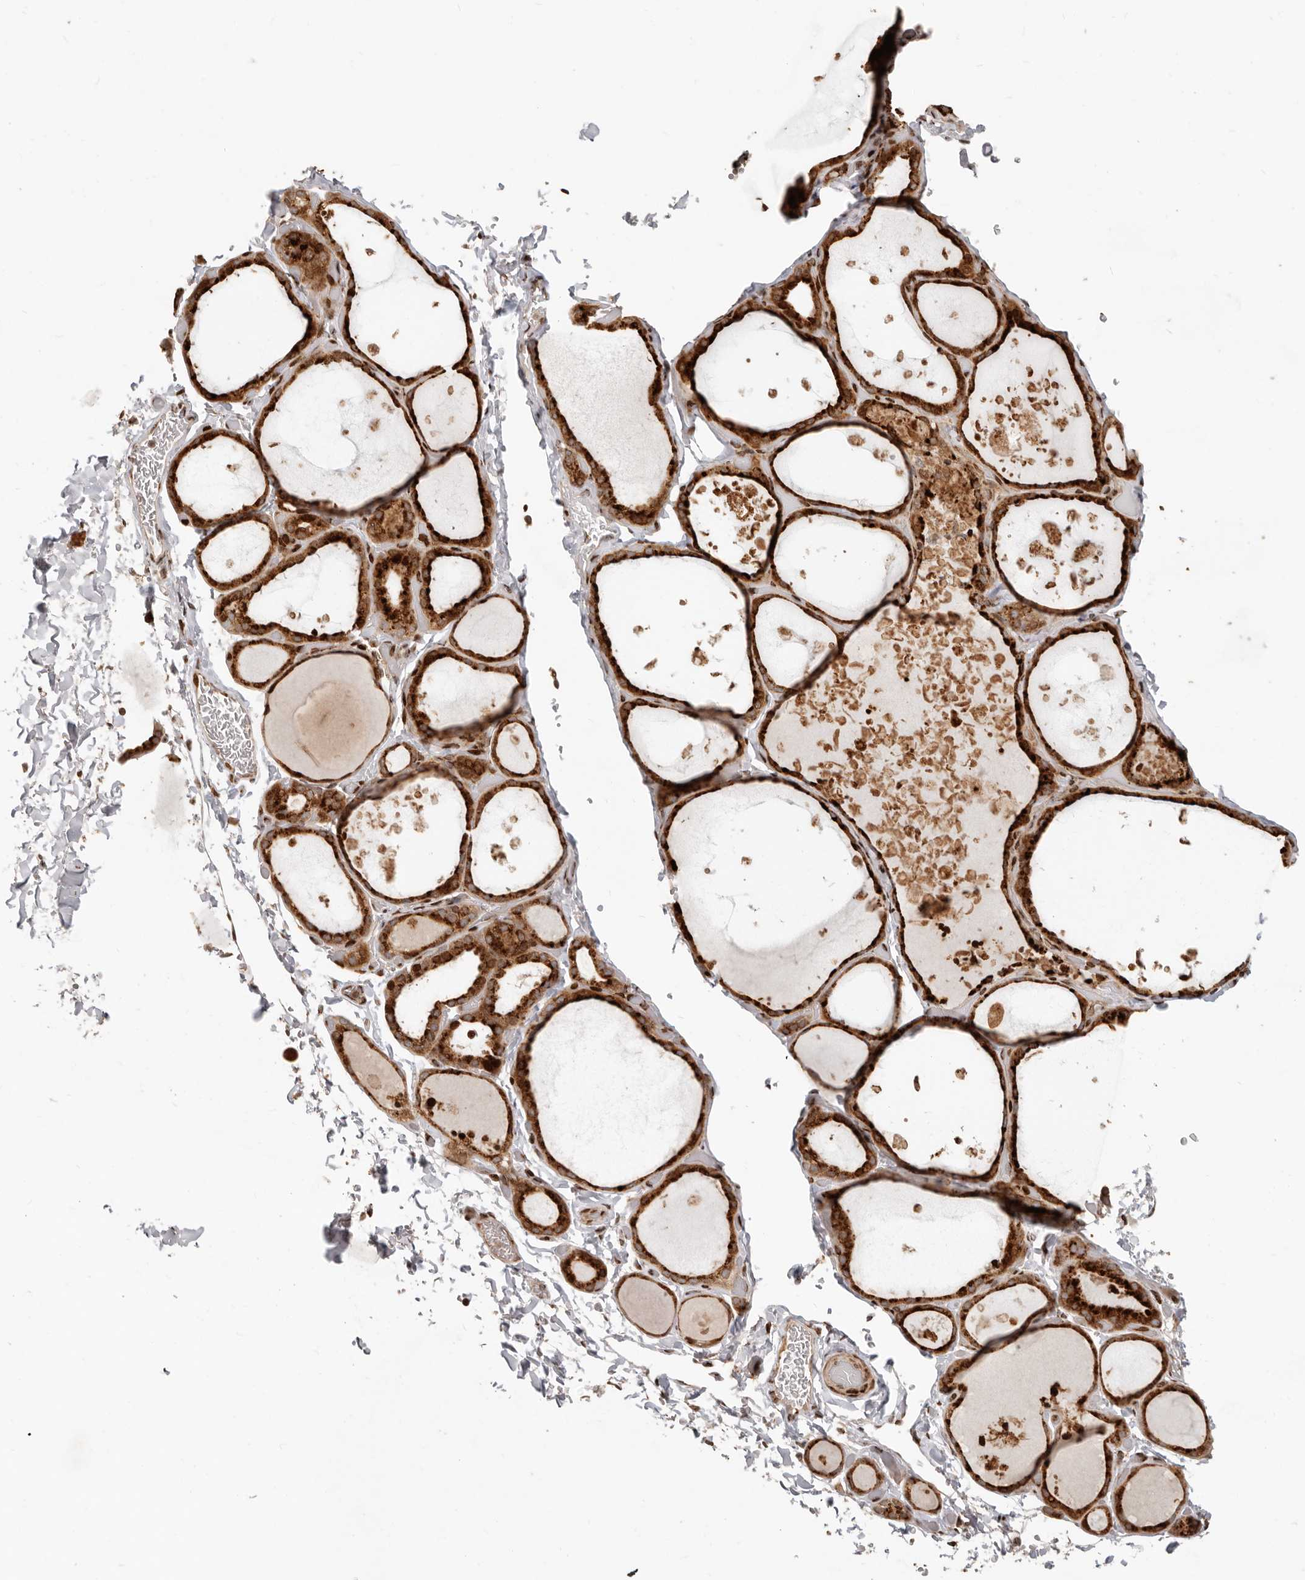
{"staining": {"intensity": "strong", "quantity": ">75%", "location": "cytoplasmic/membranous"}, "tissue": "thyroid gland", "cell_type": "Glandular cells", "image_type": "normal", "snomed": [{"axis": "morphology", "description": "Normal tissue, NOS"}, {"axis": "topography", "description": "Thyroid gland"}], "caption": "A high amount of strong cytoplasmic/membranous staining is appreciated in approximately >75% of glandular cells in normal thyroid gland.", "gene": "TRIM4", "patient": {"sex": "female", "age": 44}}